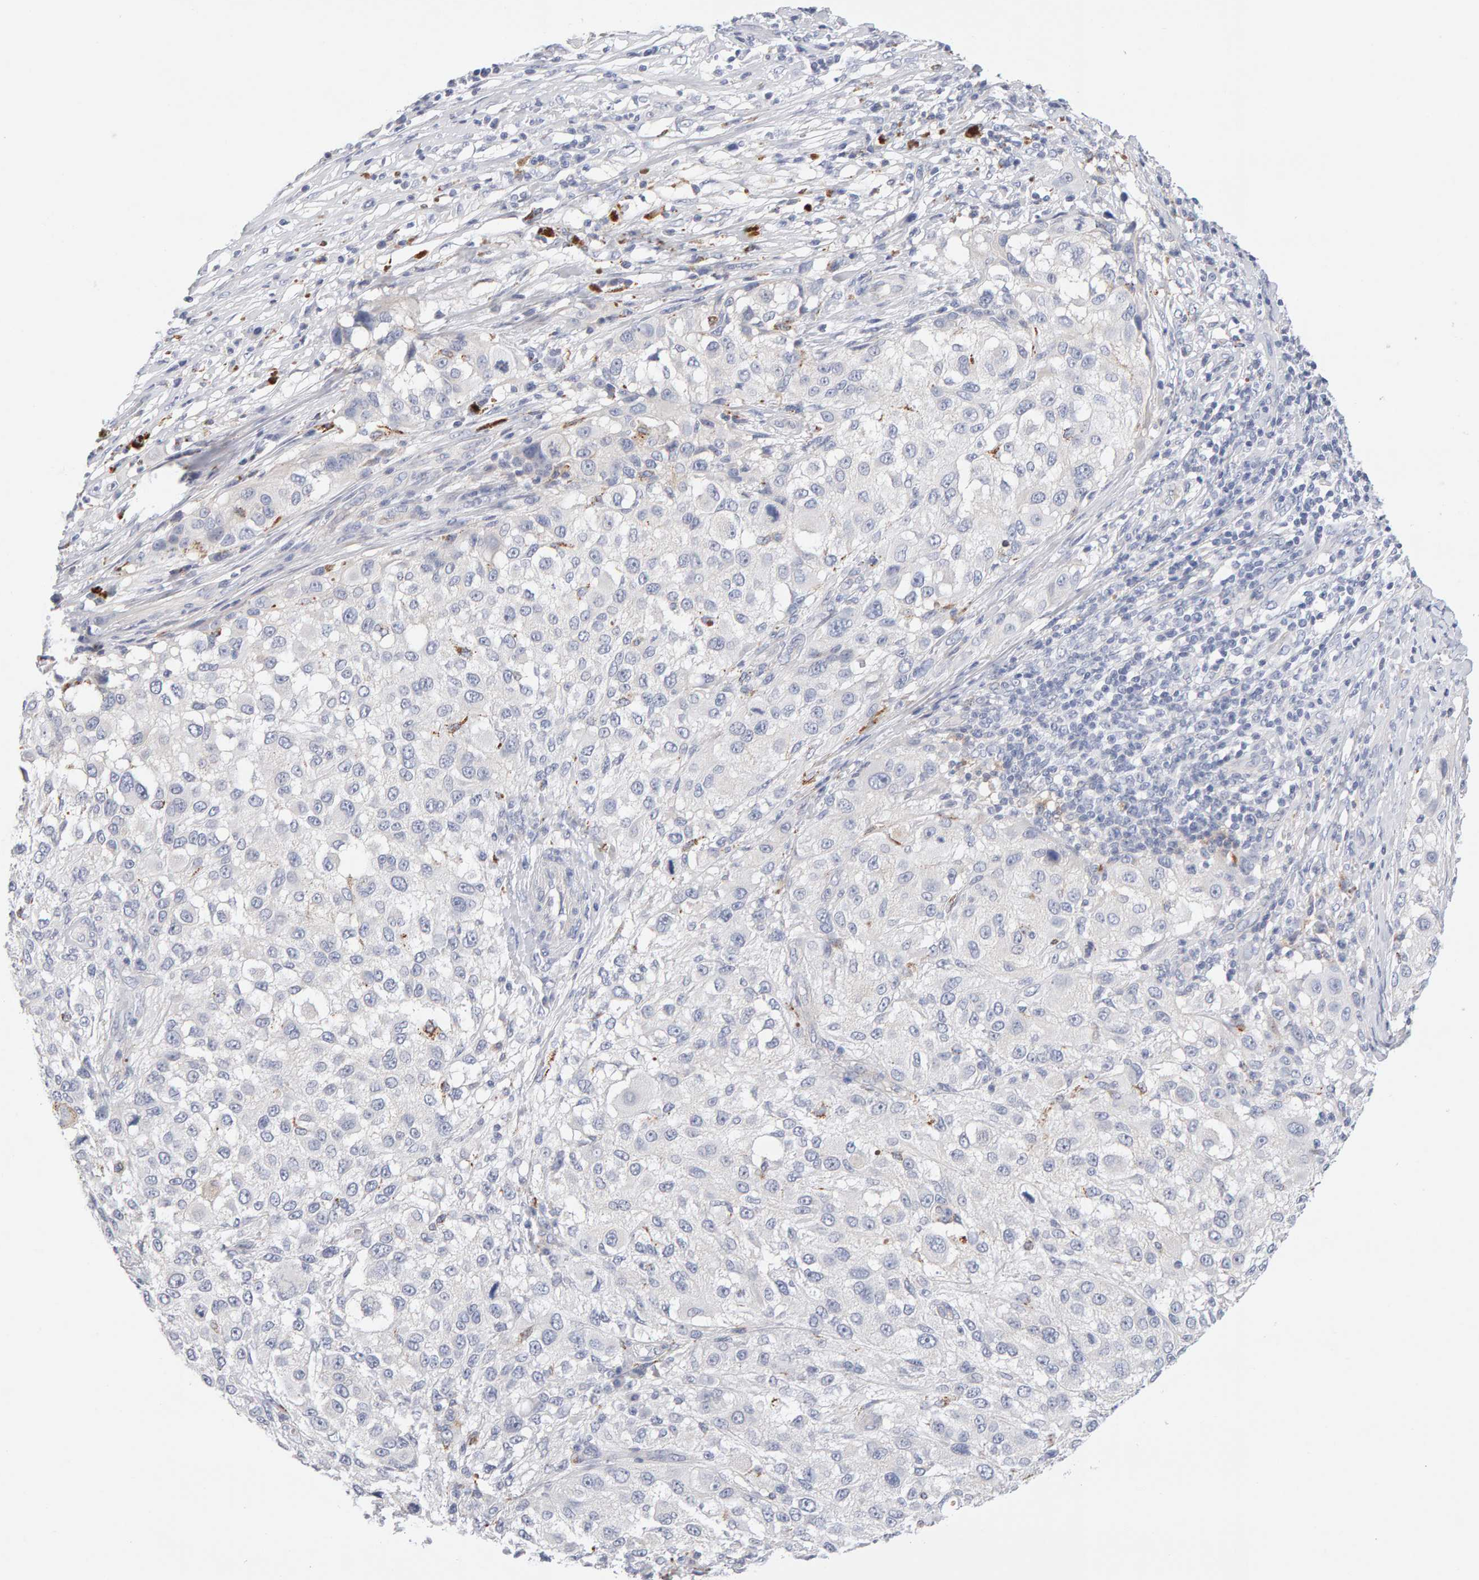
{"staining": {"intensity": "negative", "quantity": "none", "location": "none"}, "tissue": "melanoma", "cell_type": "Tumor cells", "image_type": "cancer", "snomed": [{"axis": "morphology", "description": "Necrosis, NOS"}, {"axis": "morphology", "description": "Malignant melanoma, NOS"}, {"axis": "topography", "description": "Skin"}], "caption": "Tumor cells show no significant protein positivity in malignant melanoma.", "gene": "METRNL", "patient": {"sex": "female", "age": 87}}